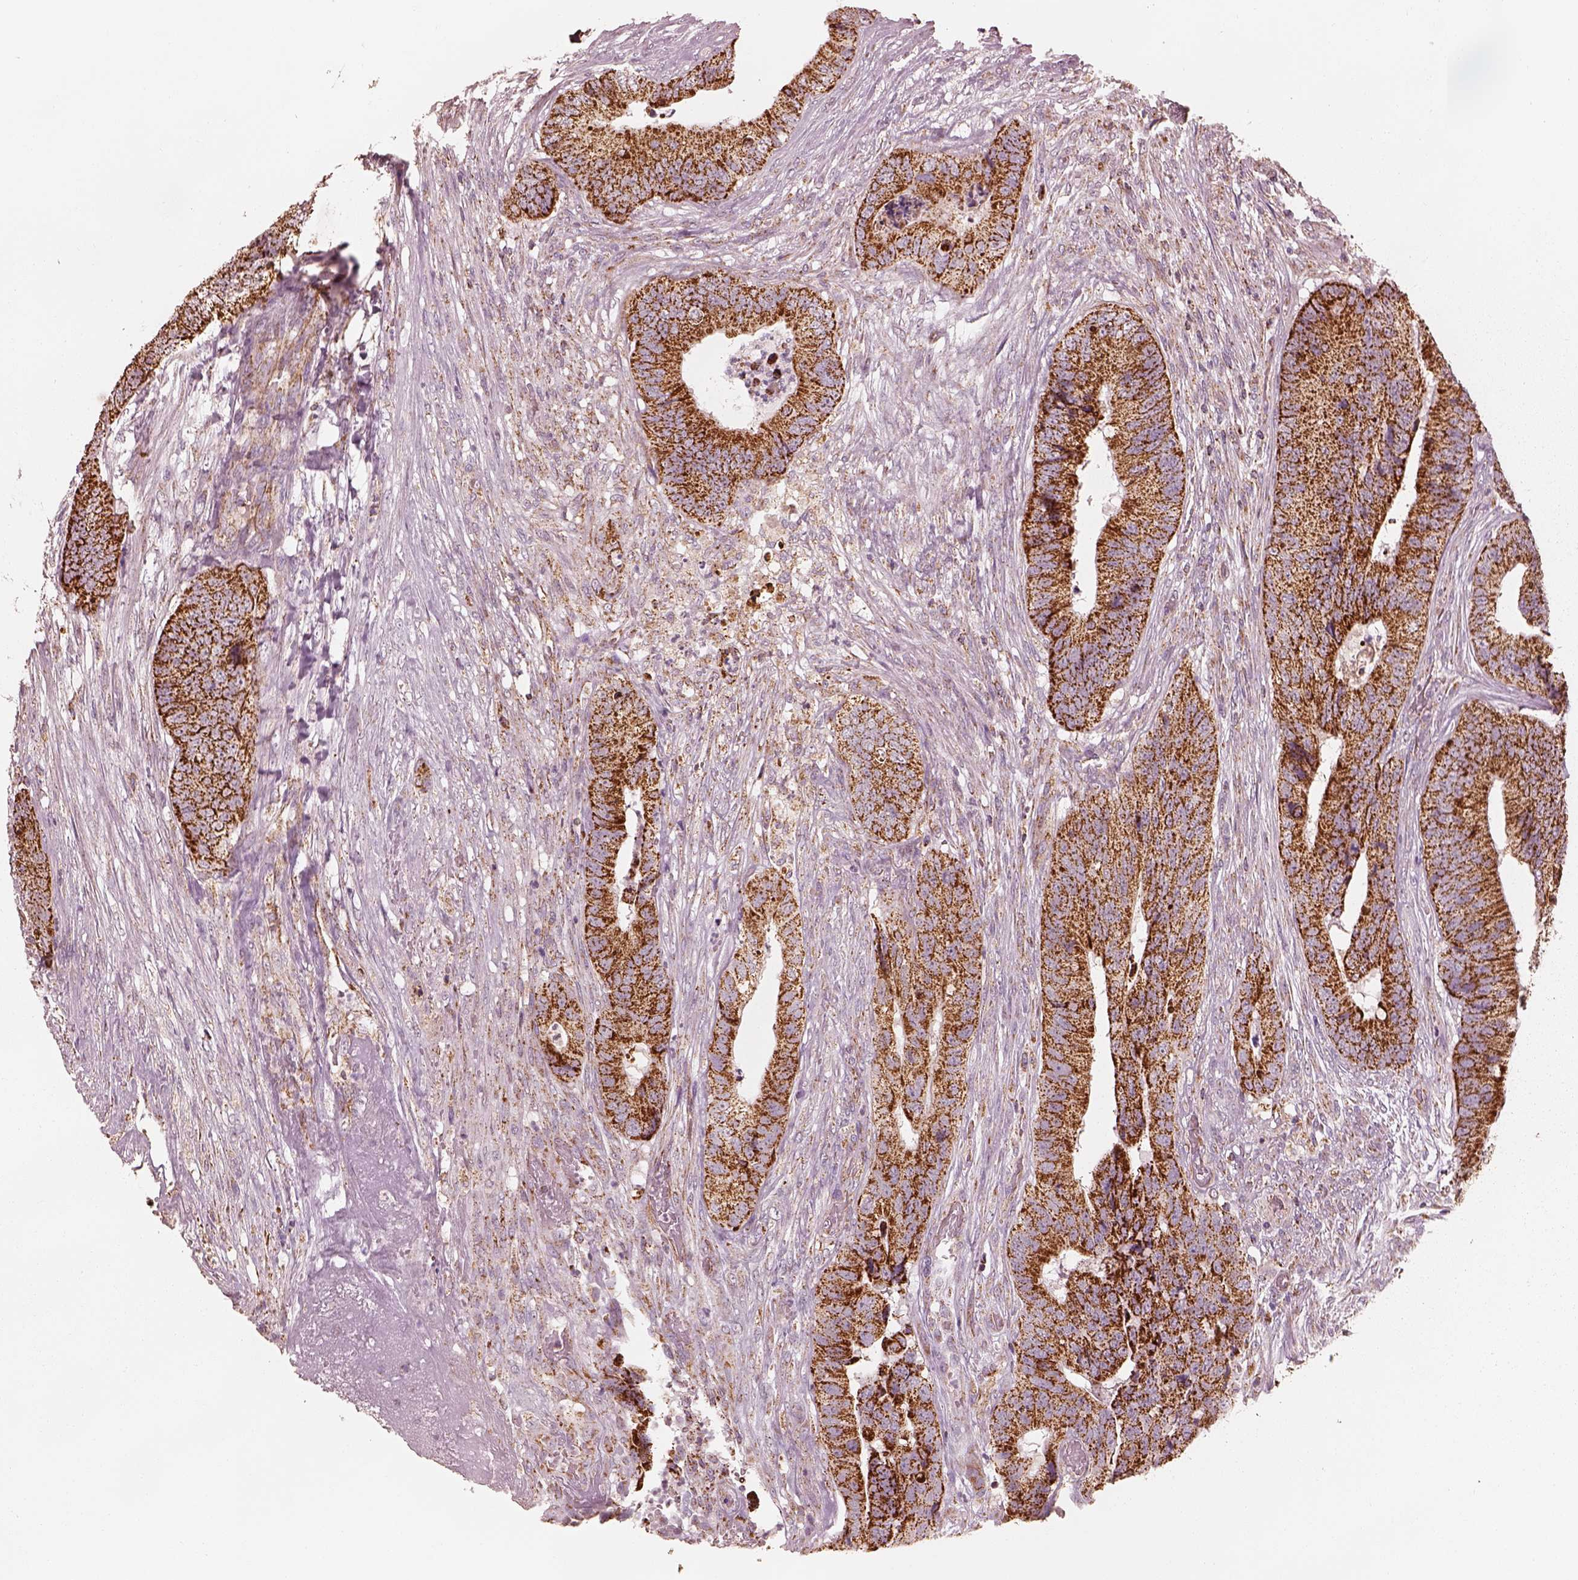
{"staining": {"intensity": "strong", "quantity": ">75%", "location": "cytoplasmic/membranous"}, "tissue": "colorectal cancer", "cell_type": "Tumor cells", "image_type": "cancer", "snomed": [{"axis": "morphology", "description": "Adenocarcinoma, NOS"}, {"axis": "topography", "description": "Colon"}], "caption": "Adenocarcinoma (colorectal) was stained to show a protein in brown. There is high levels of strong cytoplasmic/membranous staining in about >75% of tumor cells. The protein is shown in brown color, while the nuclei are stained blue.", "gene": "ENTPD6", "patient": {"sex": "male", "age": 84}}